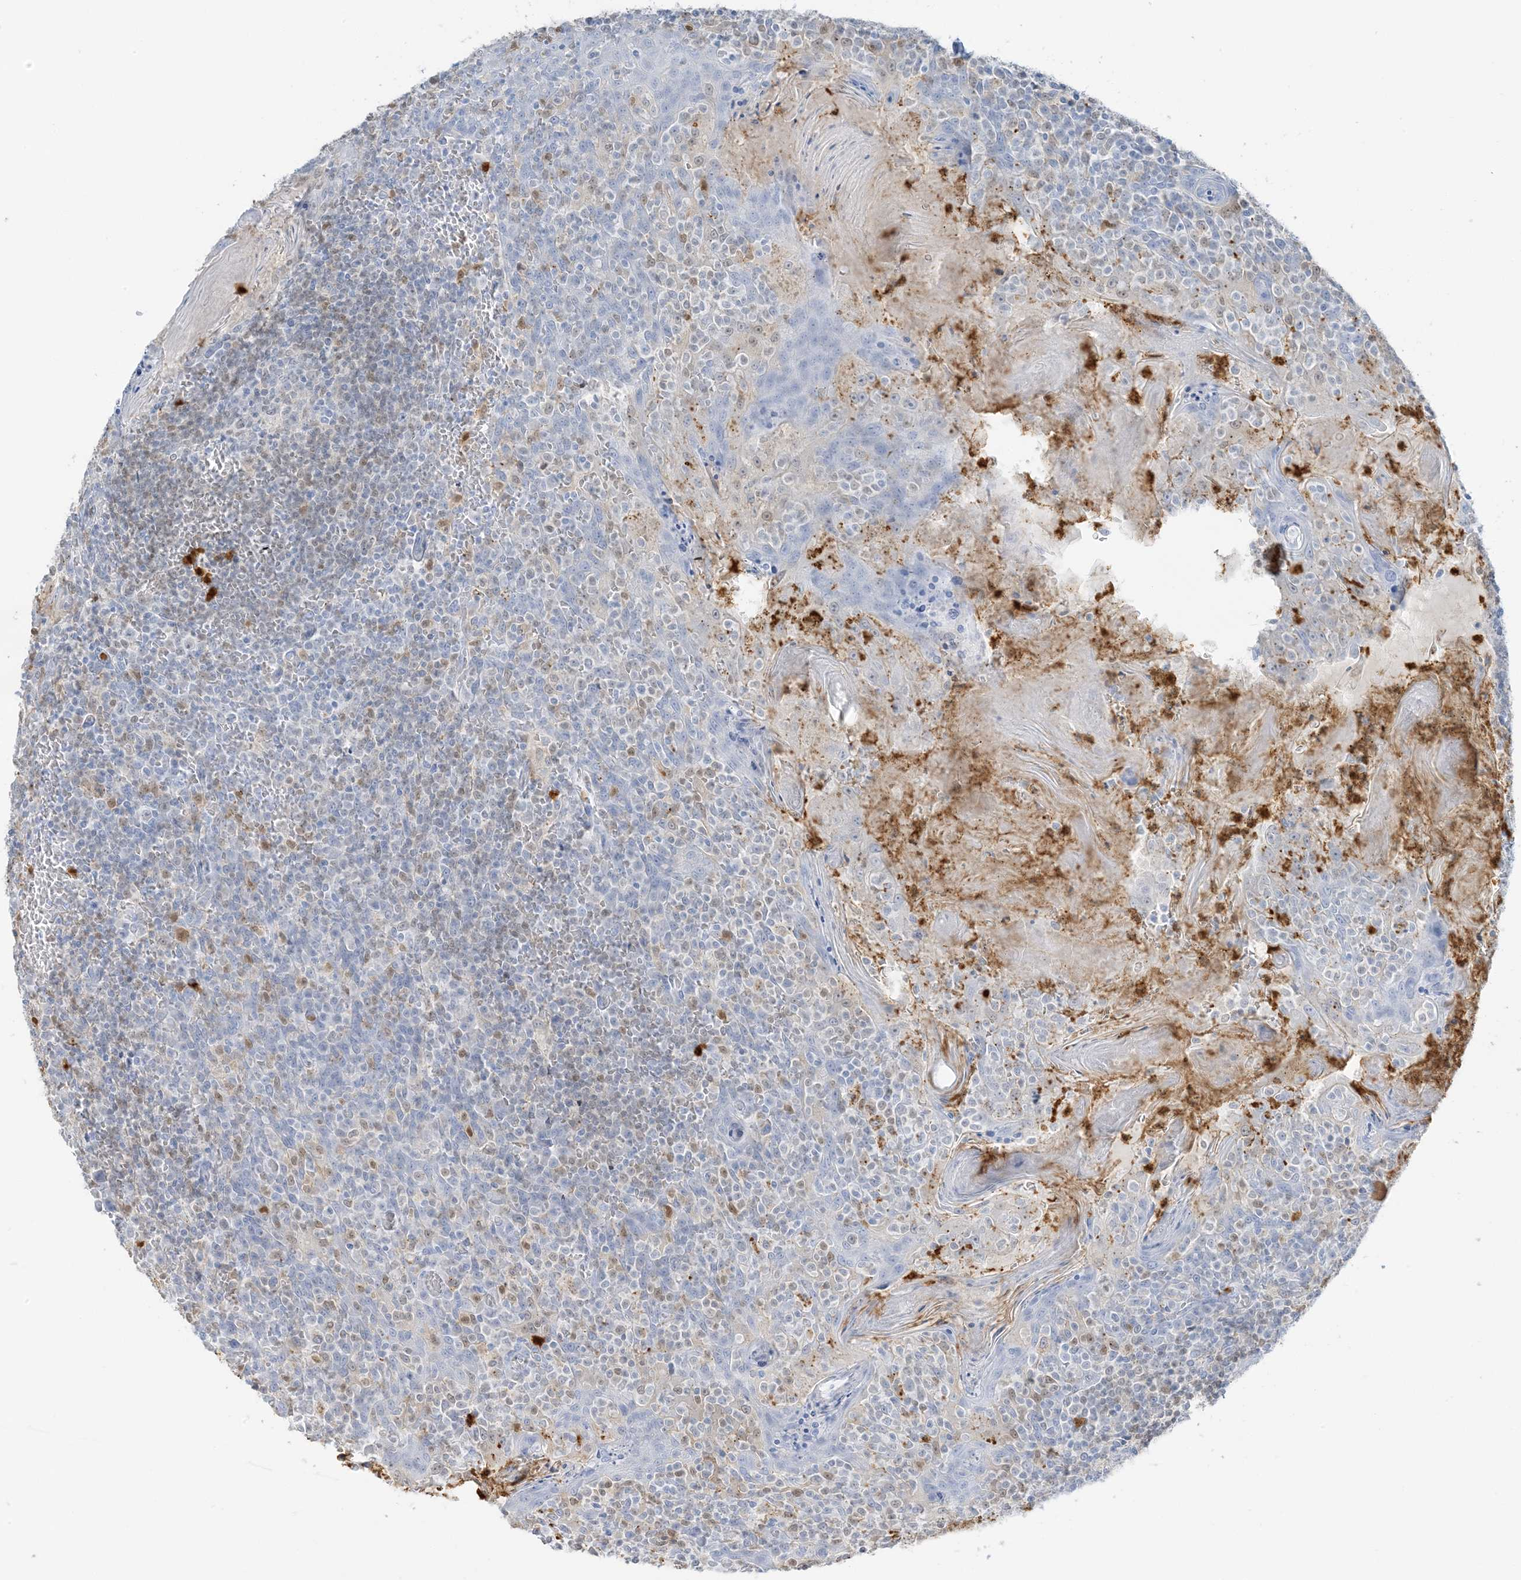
{"staining": {"intensity": "weak", "quantity": "<25%", "location": "nuclear"}, "tissue": "tonsil", "cell_type": "Germinal center cells", "image_type": "normal", "snomed": [{"axis": "morphology", "description": "Normal tissue, NOS"}, {"axis": "topography", "description": "Tonsil"}], "caption": "An IHC photomicrograph of normal tonsil is shown. There is no staining in germinal center cells of tonsil. The staining is performed using DAB (3,3'-diaminobenzidine) brown chromogen with nuclei counter-stained in using hematoxylin.", "gene": "GCA", "patient": {"sex": "female", "age": 19}}